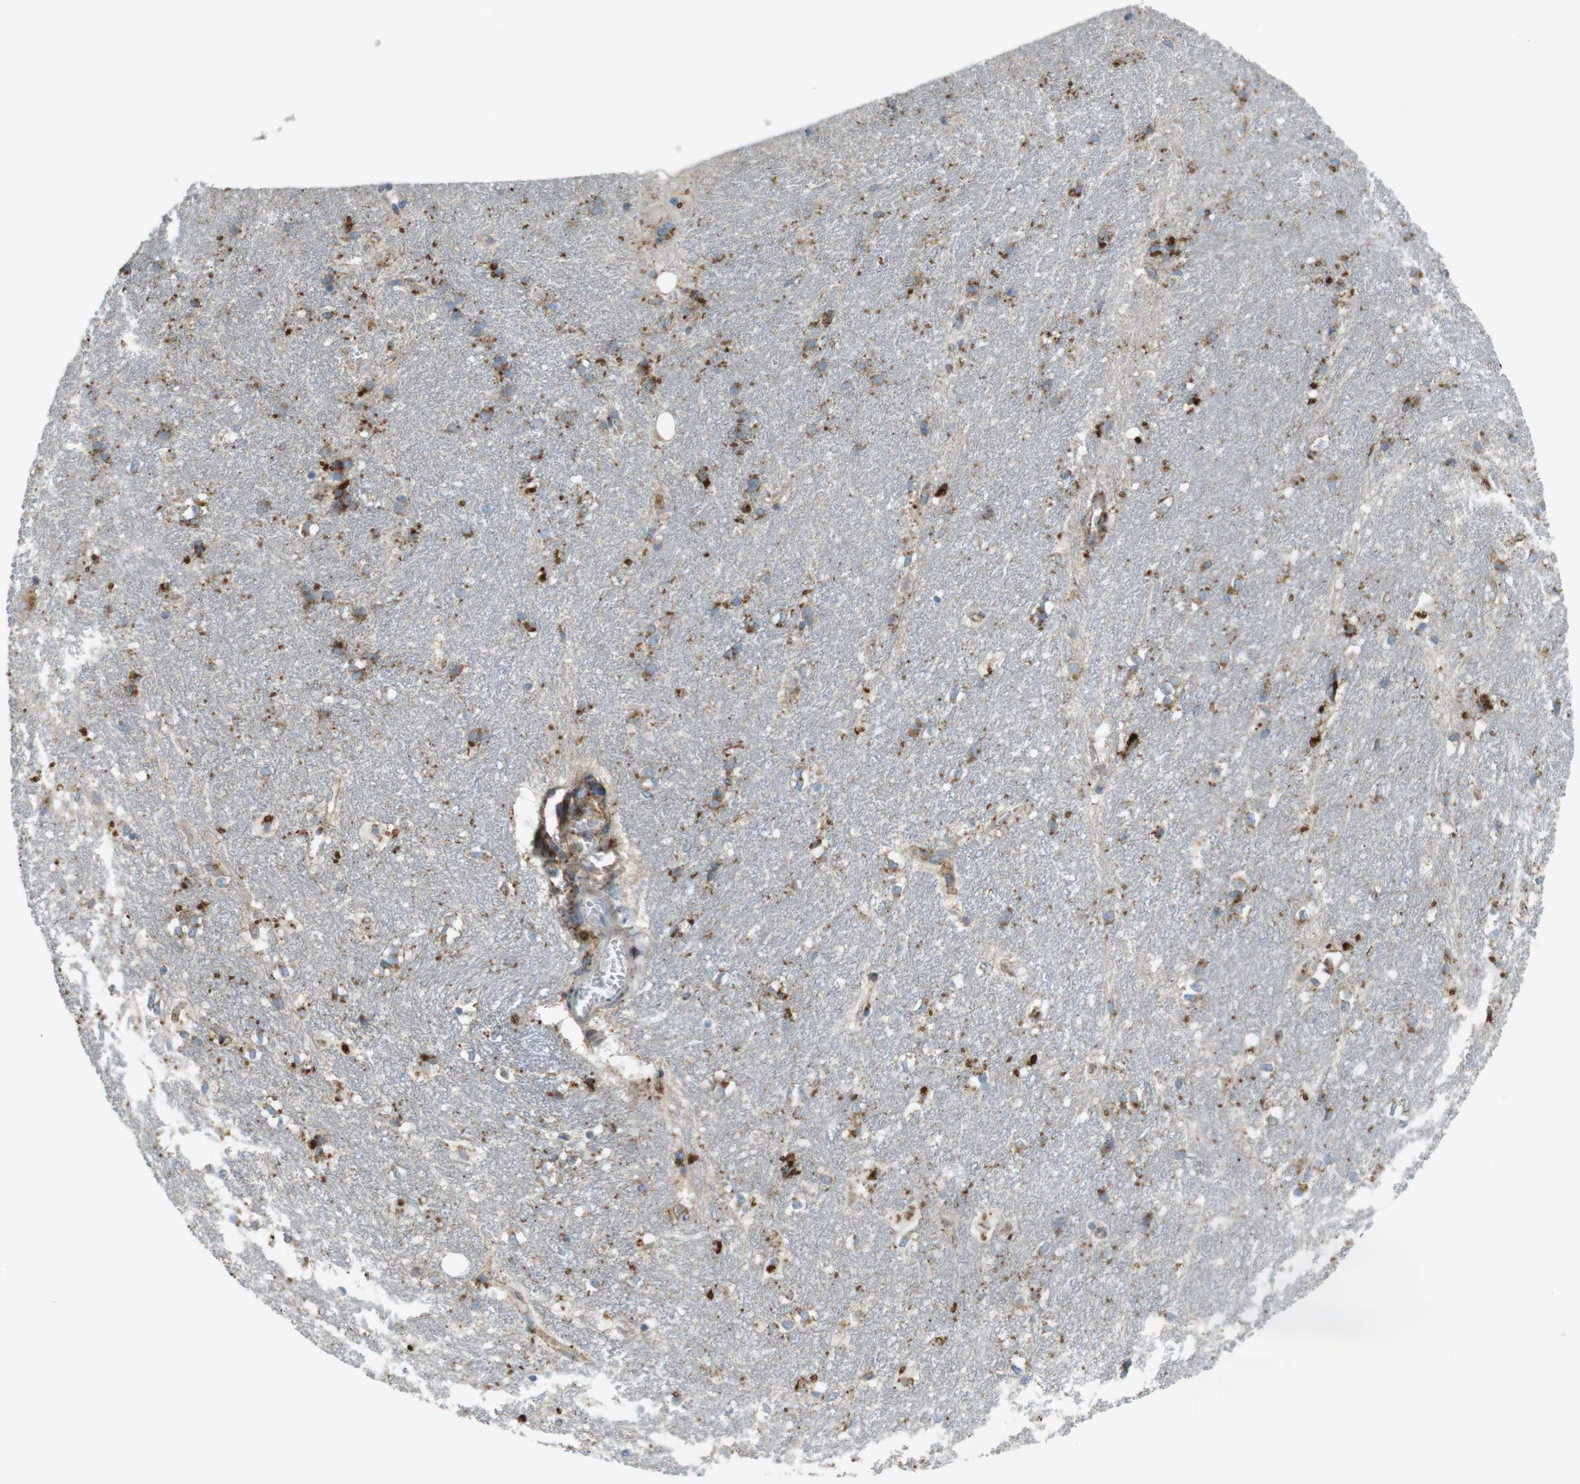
{"staining": {"intensity": "moderate", "quantity": ">75%", "location": "cytoplasmic/membranous"}, "tissue": "hippocampus", "cell_type": "Glial cells", "image_type": "normal", "snomed": [{"axis": "morphology", "description": "Normal tissue, NOS"}, {"axis": "topography", "description": "Hippocampus"}], "caption": "Human hippocampus stained with a brown dye shows moderate cytoplasmic/membranous positive expression in about >75% of glial cells.", "gene": "LAMP1", "patient": {"sex": "female", "age": 19}}